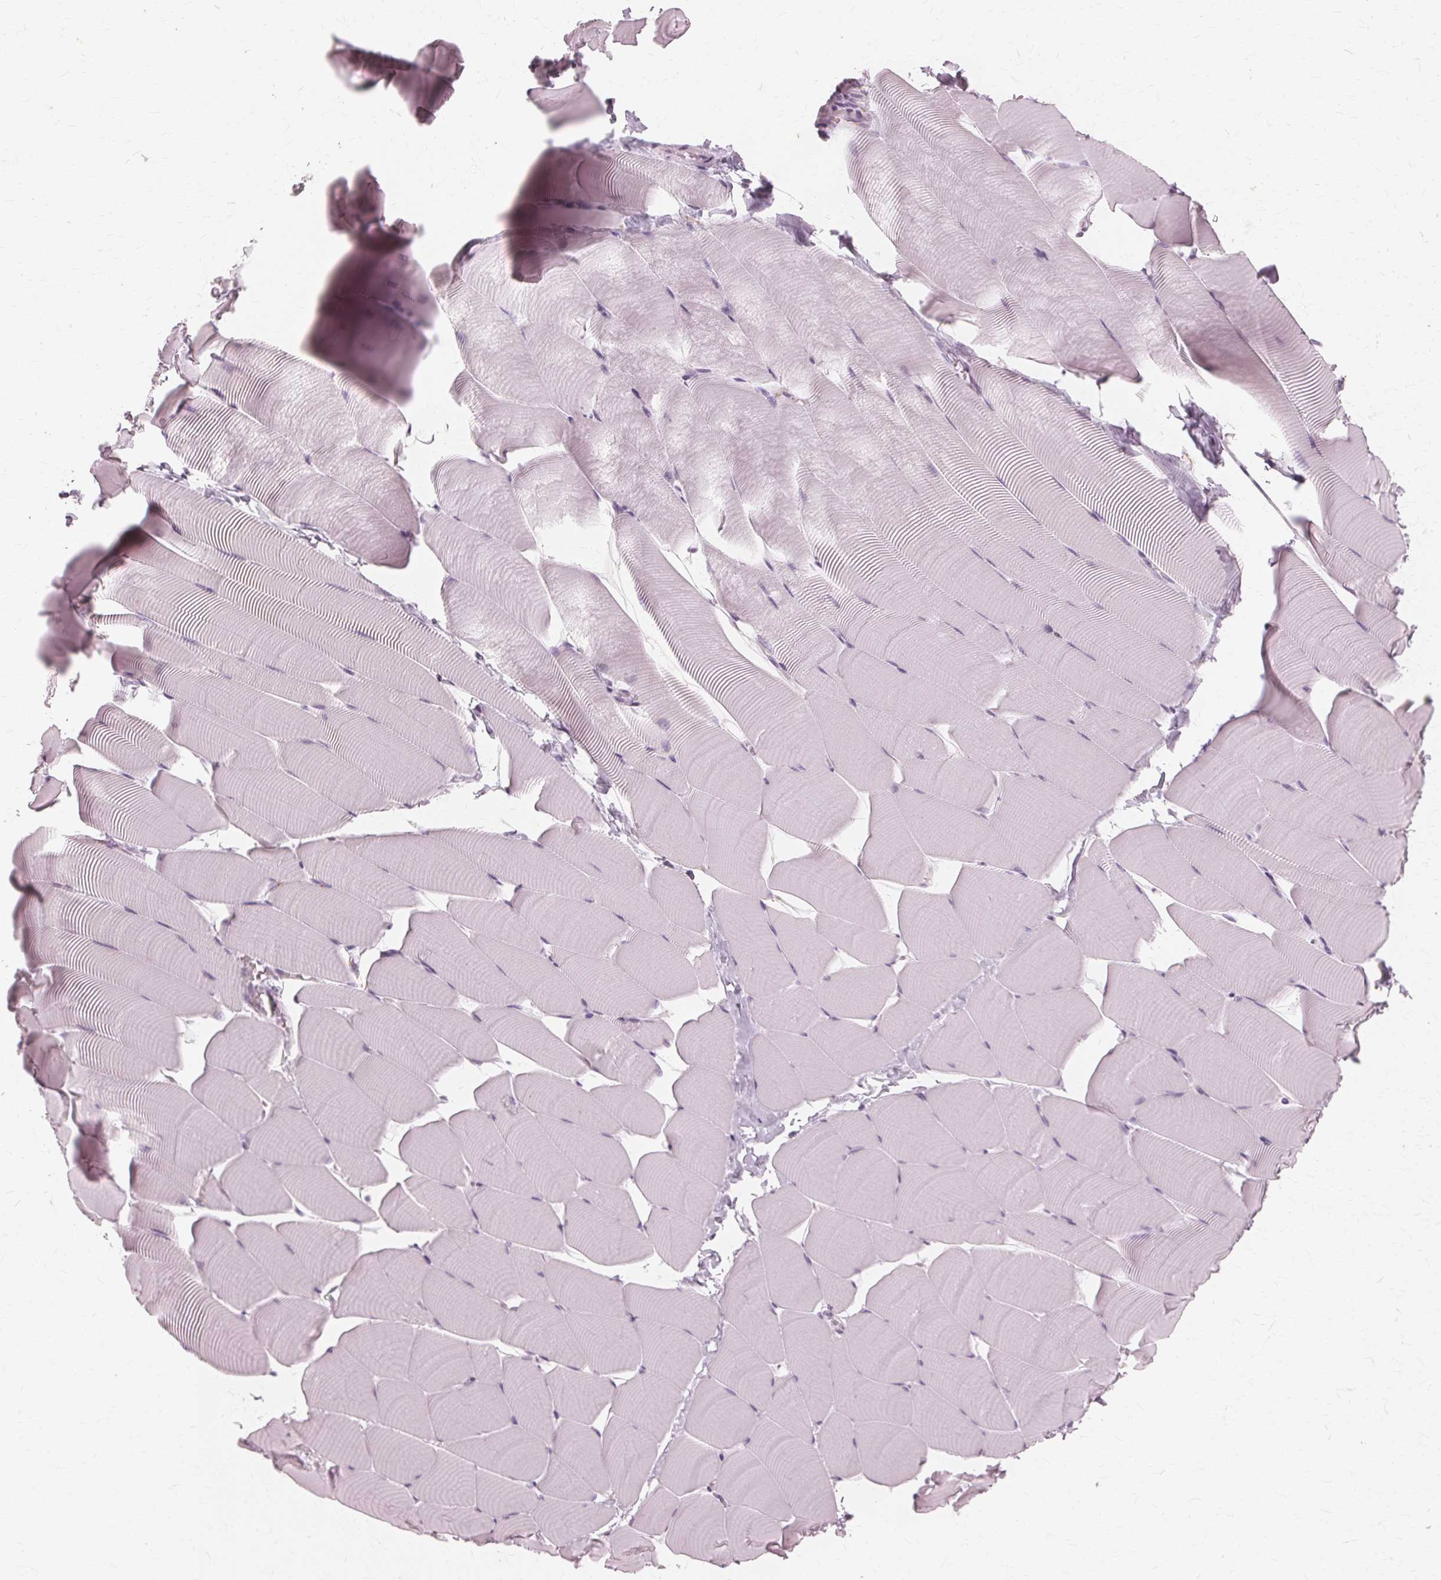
{"staining": {"intensity": "negative", "quantity": "none", "location": "none"}, "tissue": "skeletal muscle", "cell_type": "Myocytes", "image_type": "normal", "snomed": [{"axis": "morphology", "description": "Normal tissue, NOS"}, {"axis": "topography", "description": "Skeletal muscle"}], "caption": "DAB (3,3'-diaminobenzidine) immunohistochemical staining of unremarkable human skeletal muscle demonstrates no significant positivity in myocytes. The staining was performed using DAB to visualize the protein expression in brown, while the nuclei were stained in blue with hematoxylin (Magnification: 20x).", "gene": "DNASE2", "patient": {"sex": "male", "age": 25}}